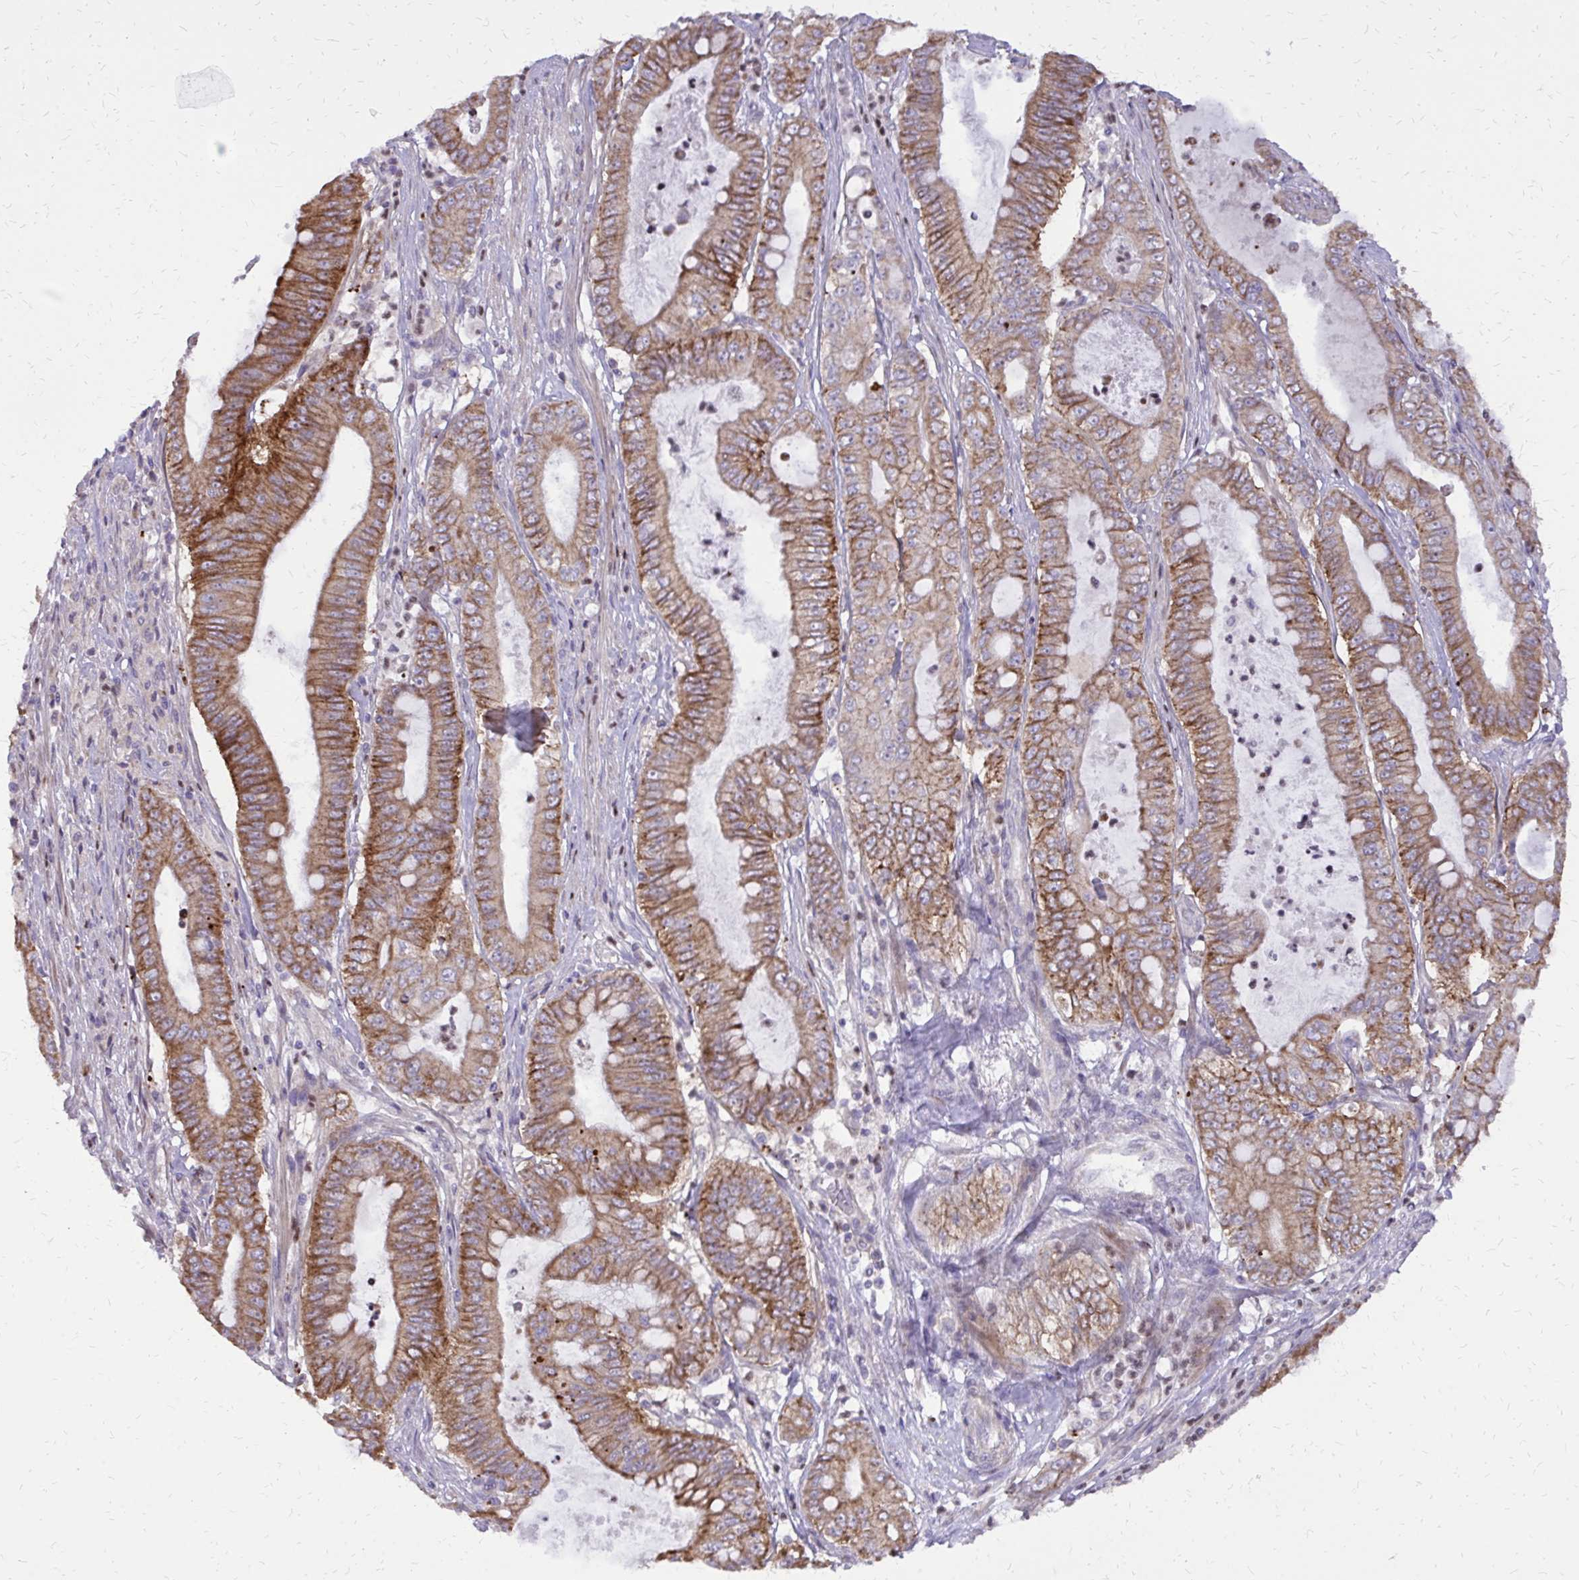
{"staining": {"intensity": "moderate", "quantity": ">75%", "location": "cytoplasmic/membranous"}, "tissue": "pancreatic cancer", "cell_type": "Tumor cells", "image_type": "cancer", "snomed": [{"axis": "morphology", "description": "Adenocarcinoma, NOS"}, {"axis": "topography", "description": "Pancreas"}], "caption": "Brown immunohistochemical staining in human pancreatic adenocarcinoma exhibits moderate cytoplasmic/membranous positivity in approximately >75% of tumor cells. (DAB = brown stain, brightfield microscopy at high magnification).", "gene": "ABCC3", "patient": {"sex": "male", "age": 71}}